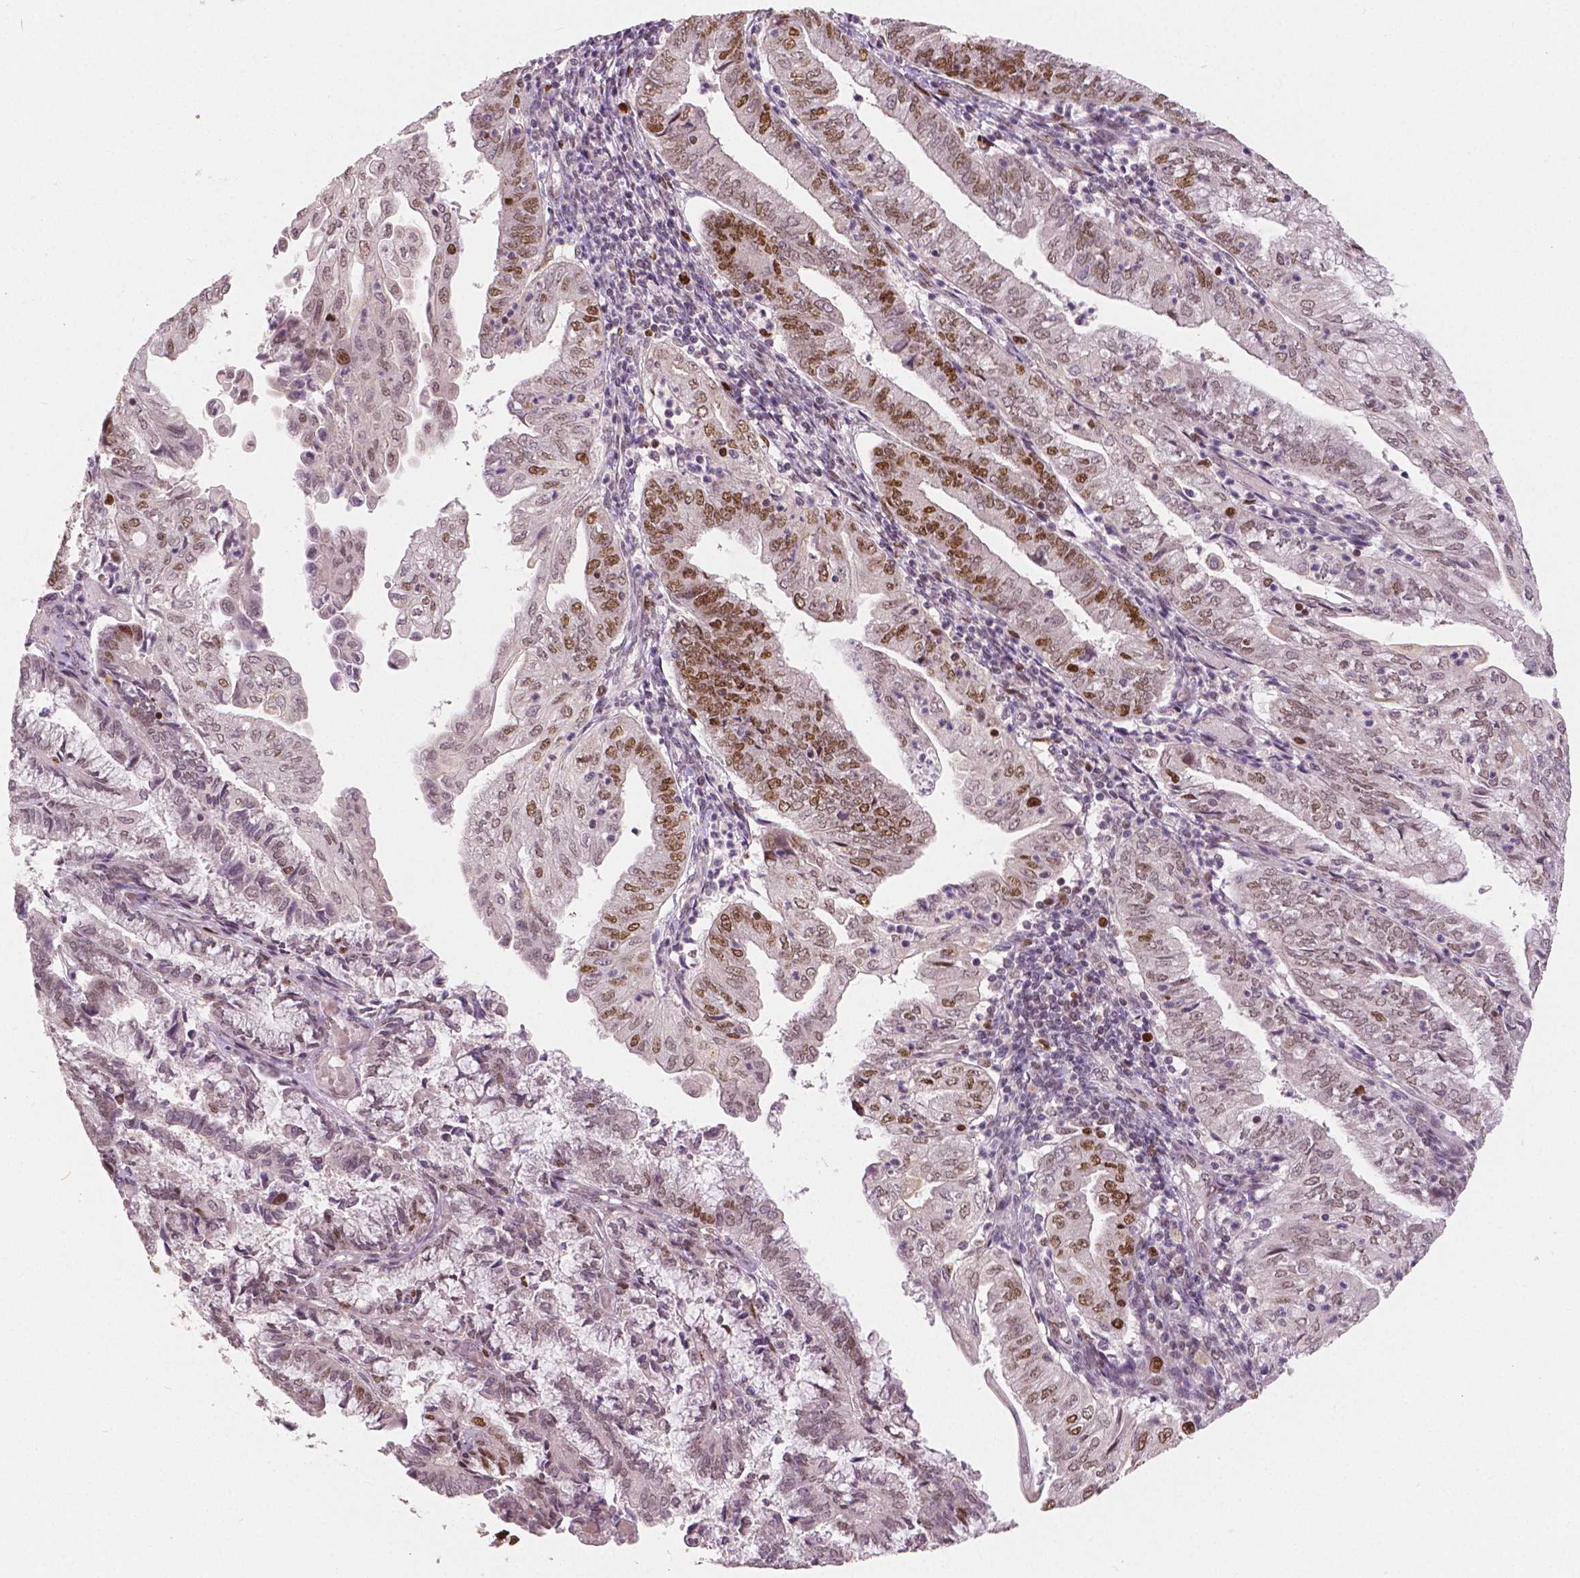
{"staining": {"intensity": "moderate", "quantity": "25%-75%", "location": "nuclear"}, "tissue": "endometrial cancer", "cell_type": "Tumor cells", "image_type": "cancer", "snomed": [{"axis": "morphology", "description": "Adenocarcinoma, NOS"}, {"axis": "topography", "description": "Endometrium"}], "caption": "This is an image of IHC staining of adenocarcinoma (endometrial), which shows moderate staining in the nuclear of tumor cells.", "gene": "NSD2", "patient": {"sex": "female", "age": 55}}